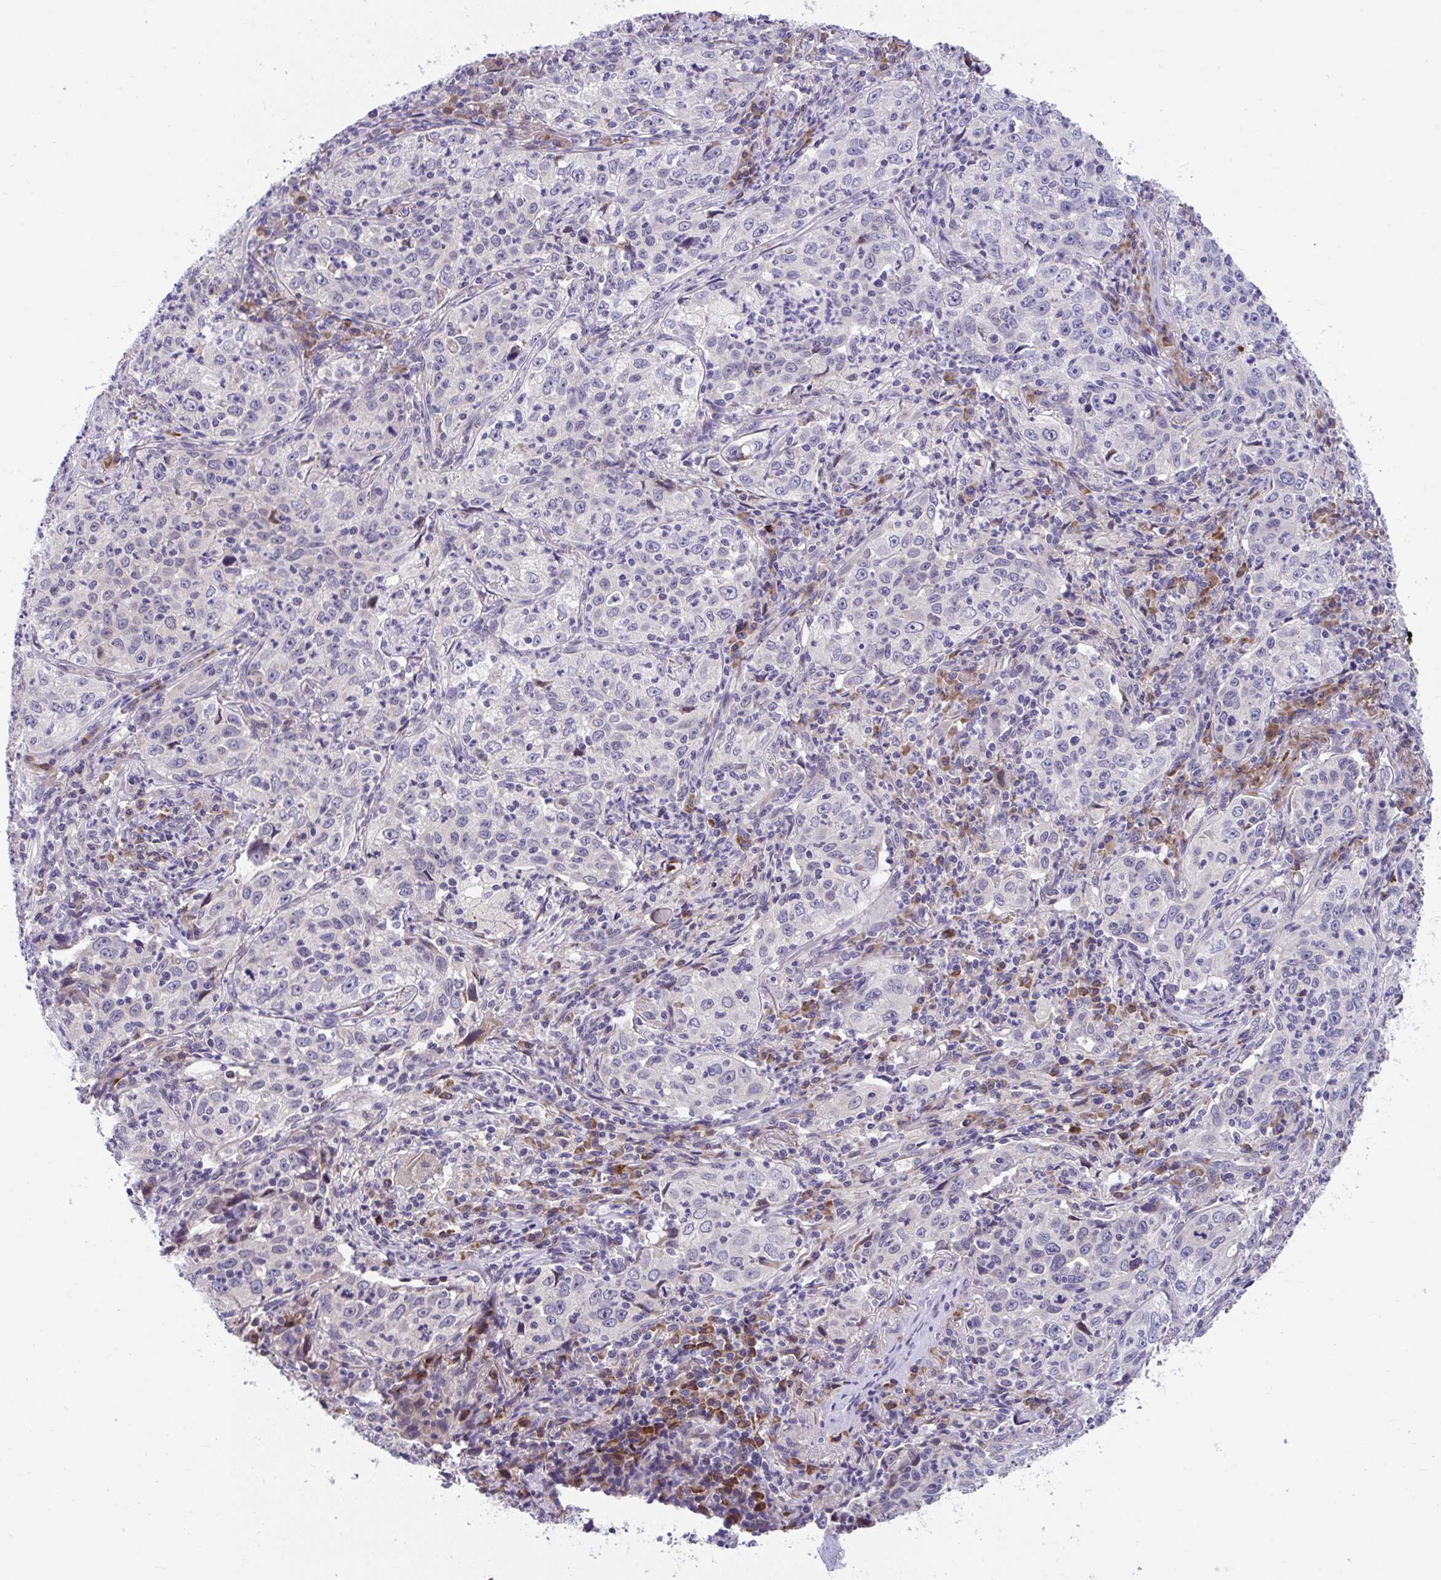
{"staining": {"intensity": "negative", "quantity": "none", "location": "none"}, "tissue": "lung cancer", "cell_type": "Tumor cells", "image_type": "cancer", "snomed": [{"axis": "morphology", "description": "Squamous cell carcinoma, NOS"}, {"axis": "topography", "description": "Lung"}], "caption": "Immunohistochemistry of lung cancer (squamous cell carcinoma) shows no positivity in tumor cells.", "gene": "SUSD4", "patient": {"sex": "male", "age": 71}}